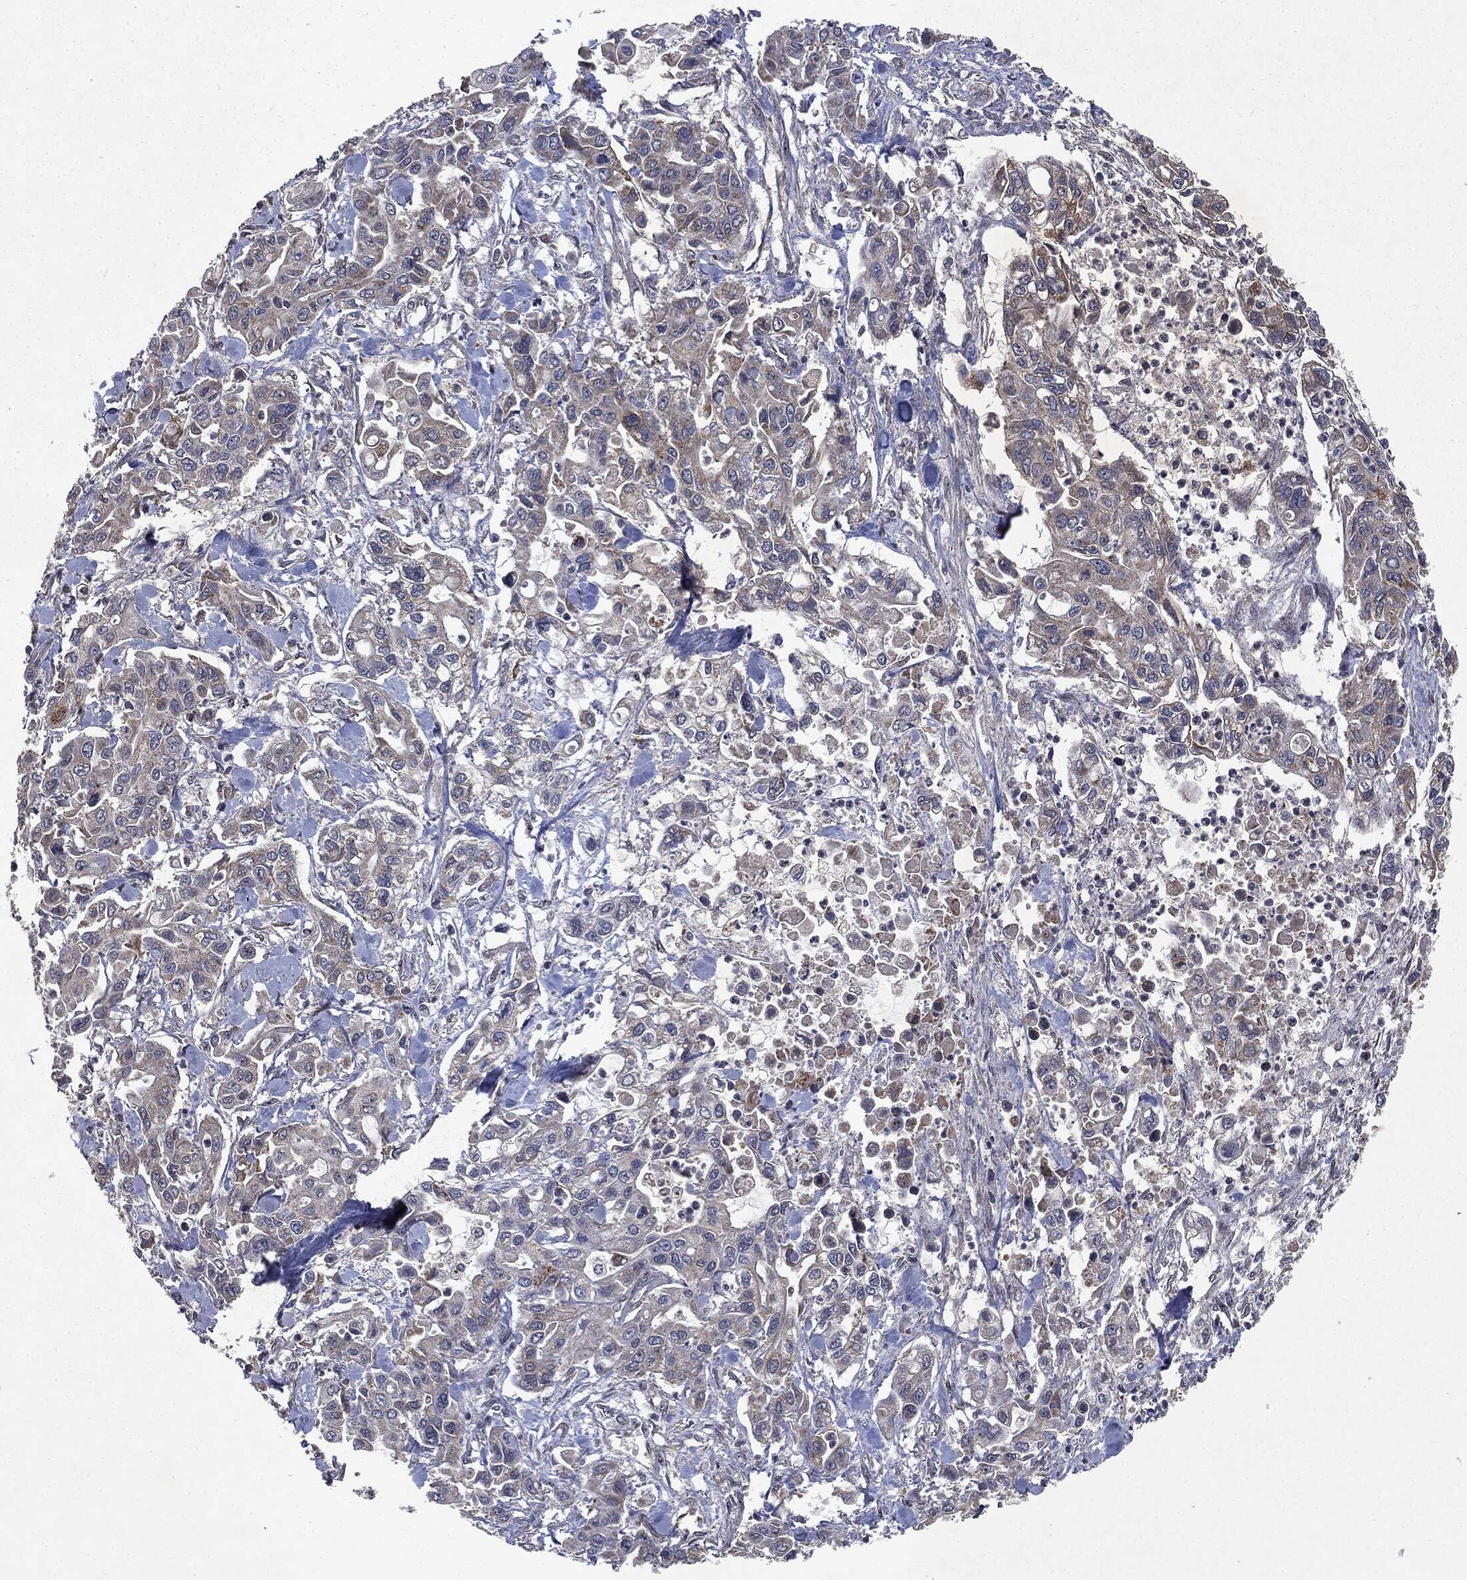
{"staining": {"intensity": "strong", "quantity": "<25%", "location": "cytoplasmic/membranous"}, "tissue": "pancreatic cancer", "cell_type": "Tumor cells", "image_type": "cancer", "snomed": [{"axis": "morphology", "description": "Adenocarcinoma, NOS"}, {"axis": "topography", "description": "Pancreas"}], "caption": "Immunohistochemistry (DAB (3,3'-diaminobenzidine)) staining of human pancreatic cancer exhibits strong cytoplasmic/membranous protein positivity in about <25% of tumor cells. Ihc stains the protein in brown and the nuclei are stained blue.", "gene": "PLPPR2", "patient": {"sex": "male", "age": 62}}